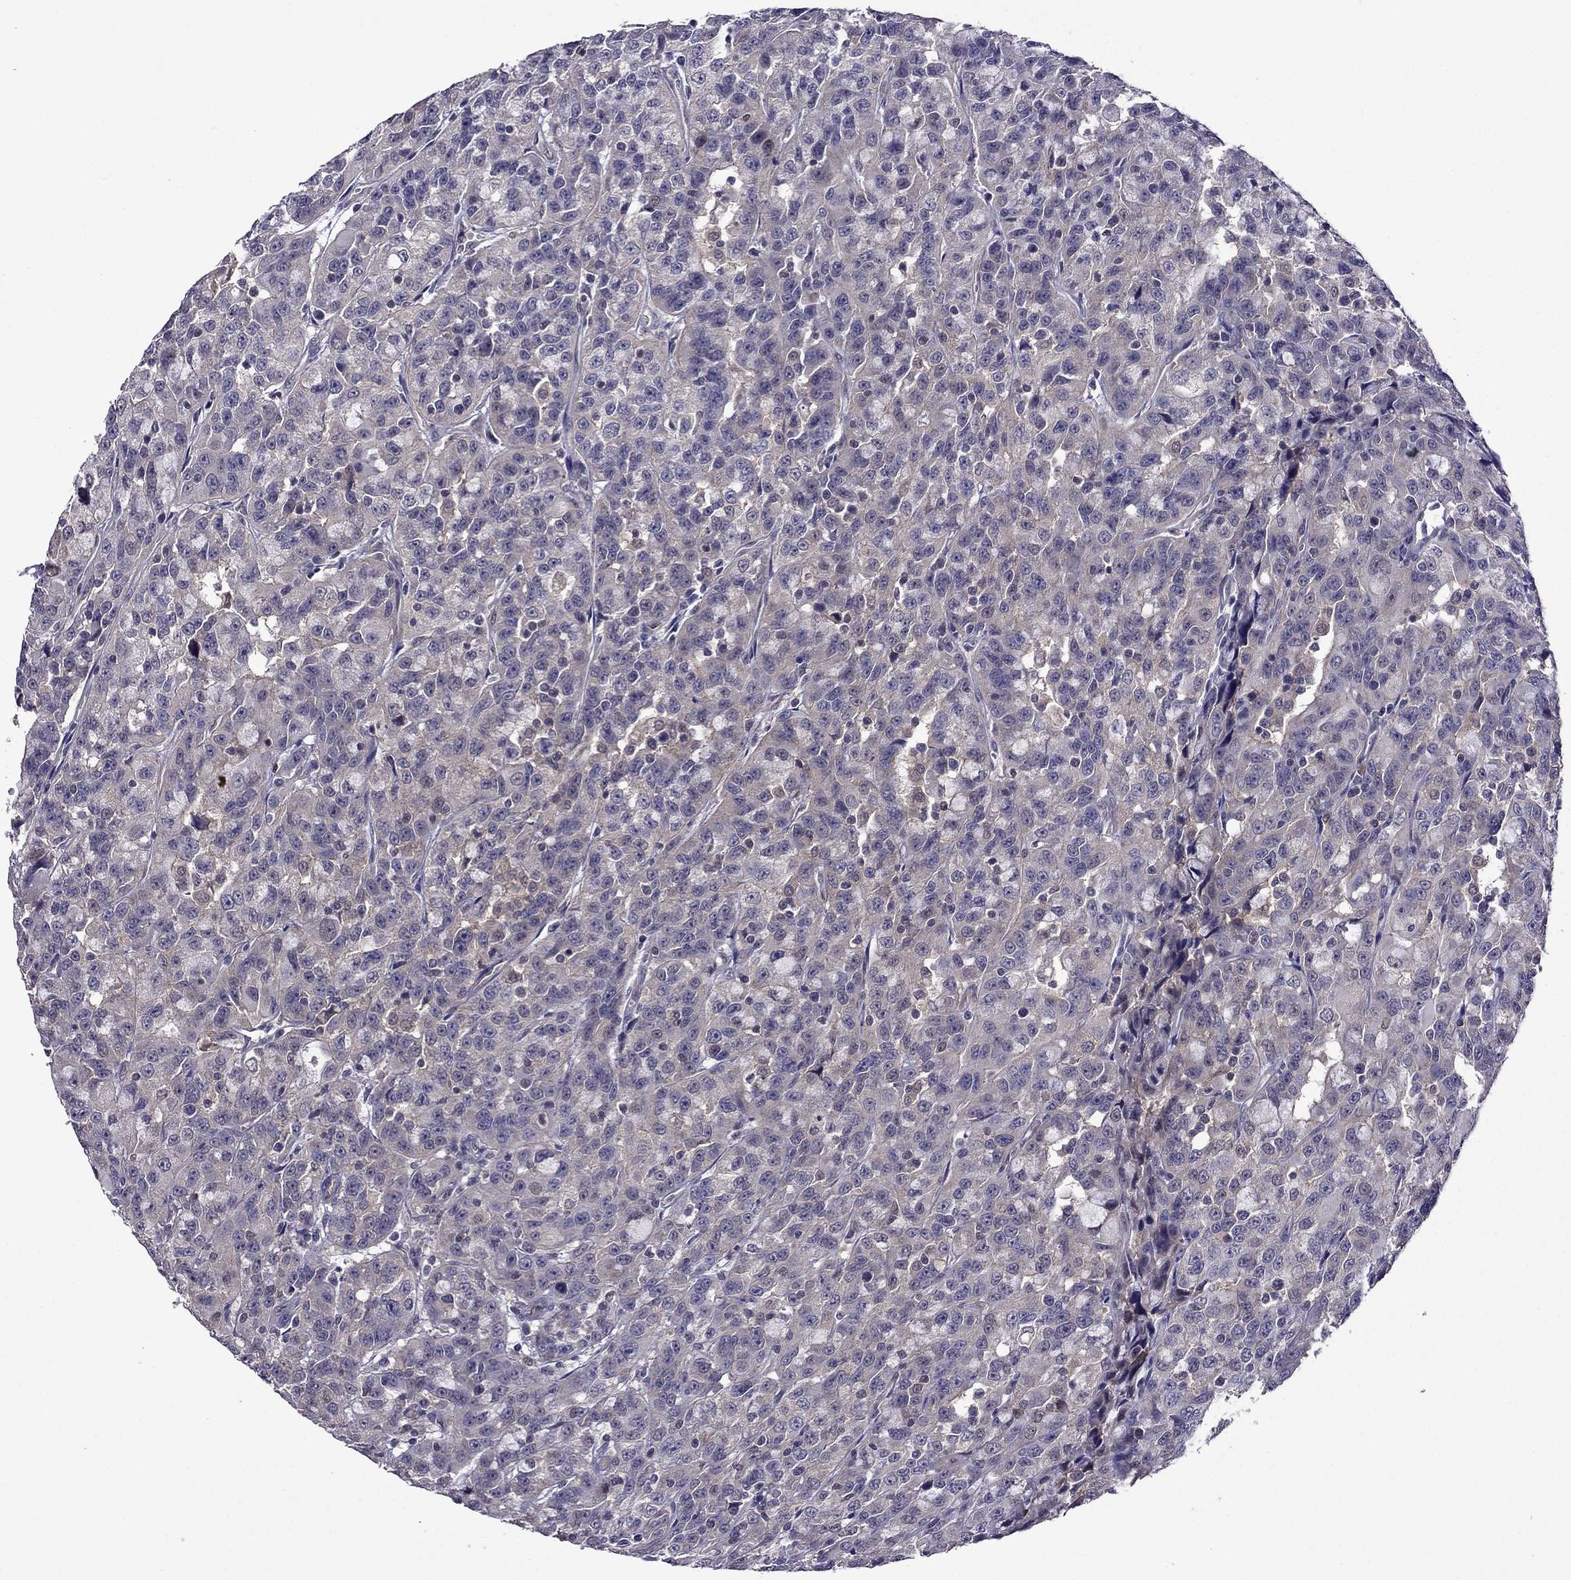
{"staining": {"intensity": "negative", "quantity": "none", "location": "none"}, "tissue": "urothelial cancer", "cell_type": "Tumor cells", "image_type": "cancer", "snomed": [{"axis": "morphology", "description": "Urothelial carcinoma, NOS"}, {"axis": "morphology", "description": "Urothelial carcinoma, High grade"}, {"axis": "topography", "description": "Urinary bladder"}], "caption": "This histopathology image is of urothelial carcinoma (high-grade) stained with immunohistochemistry to label a protein in brown with the nuclei are counter-stained blue. There is no expression in tumor cells. The staining was performed using DAB (3,3'-diaminobenzidine) to visualize the protein expression in brown, while the nuclei were stained in blue with hematoxylin (Magnification: 20x).", "gene": "CDK5", "patient": {"sex": "female", "age": 73}}